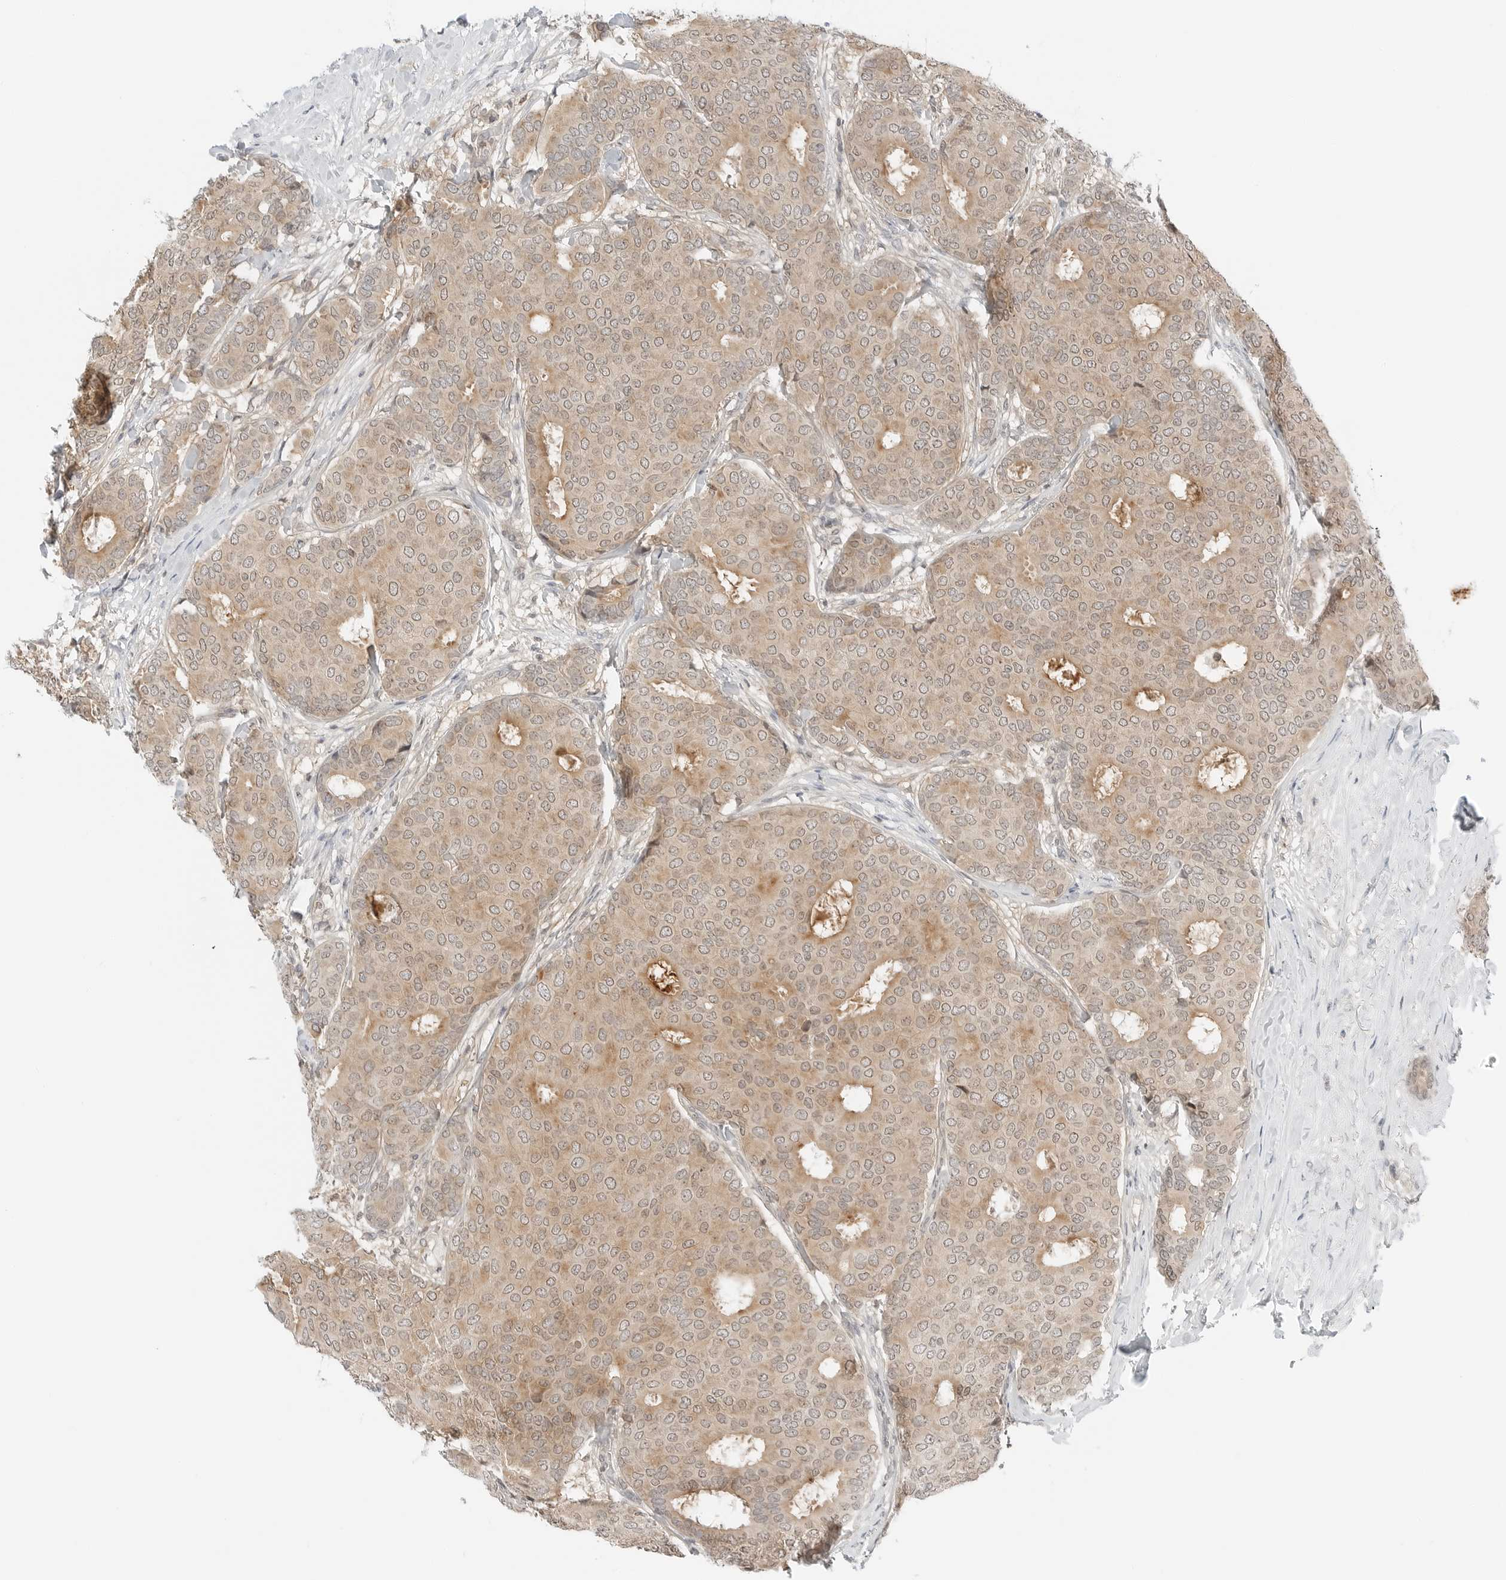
{"staining": {"intensity": "weak", "quantity": ">75%", "location": "cytoplasmic/membranous"}, "tissue": "breast cancer", "cell_type": "Tumor cells", "image_type": "cancer", "snomed": [{"axis": "morphology", "description": "Duct carcinoma"}, {"axis": "topography", "description": "Breast"}], "caption": "Immunohistochemistry of breast cancer reveals low levels of weak cytoplasmic/membranous staining in about >75% of tumor cells. The protein is stained brown, and the nuclei are stained in blue (DAB IHC with brightfield microscopy, high magnification).", "gene": "IQCC", "patient": {"sex": "female", "age": 75}}